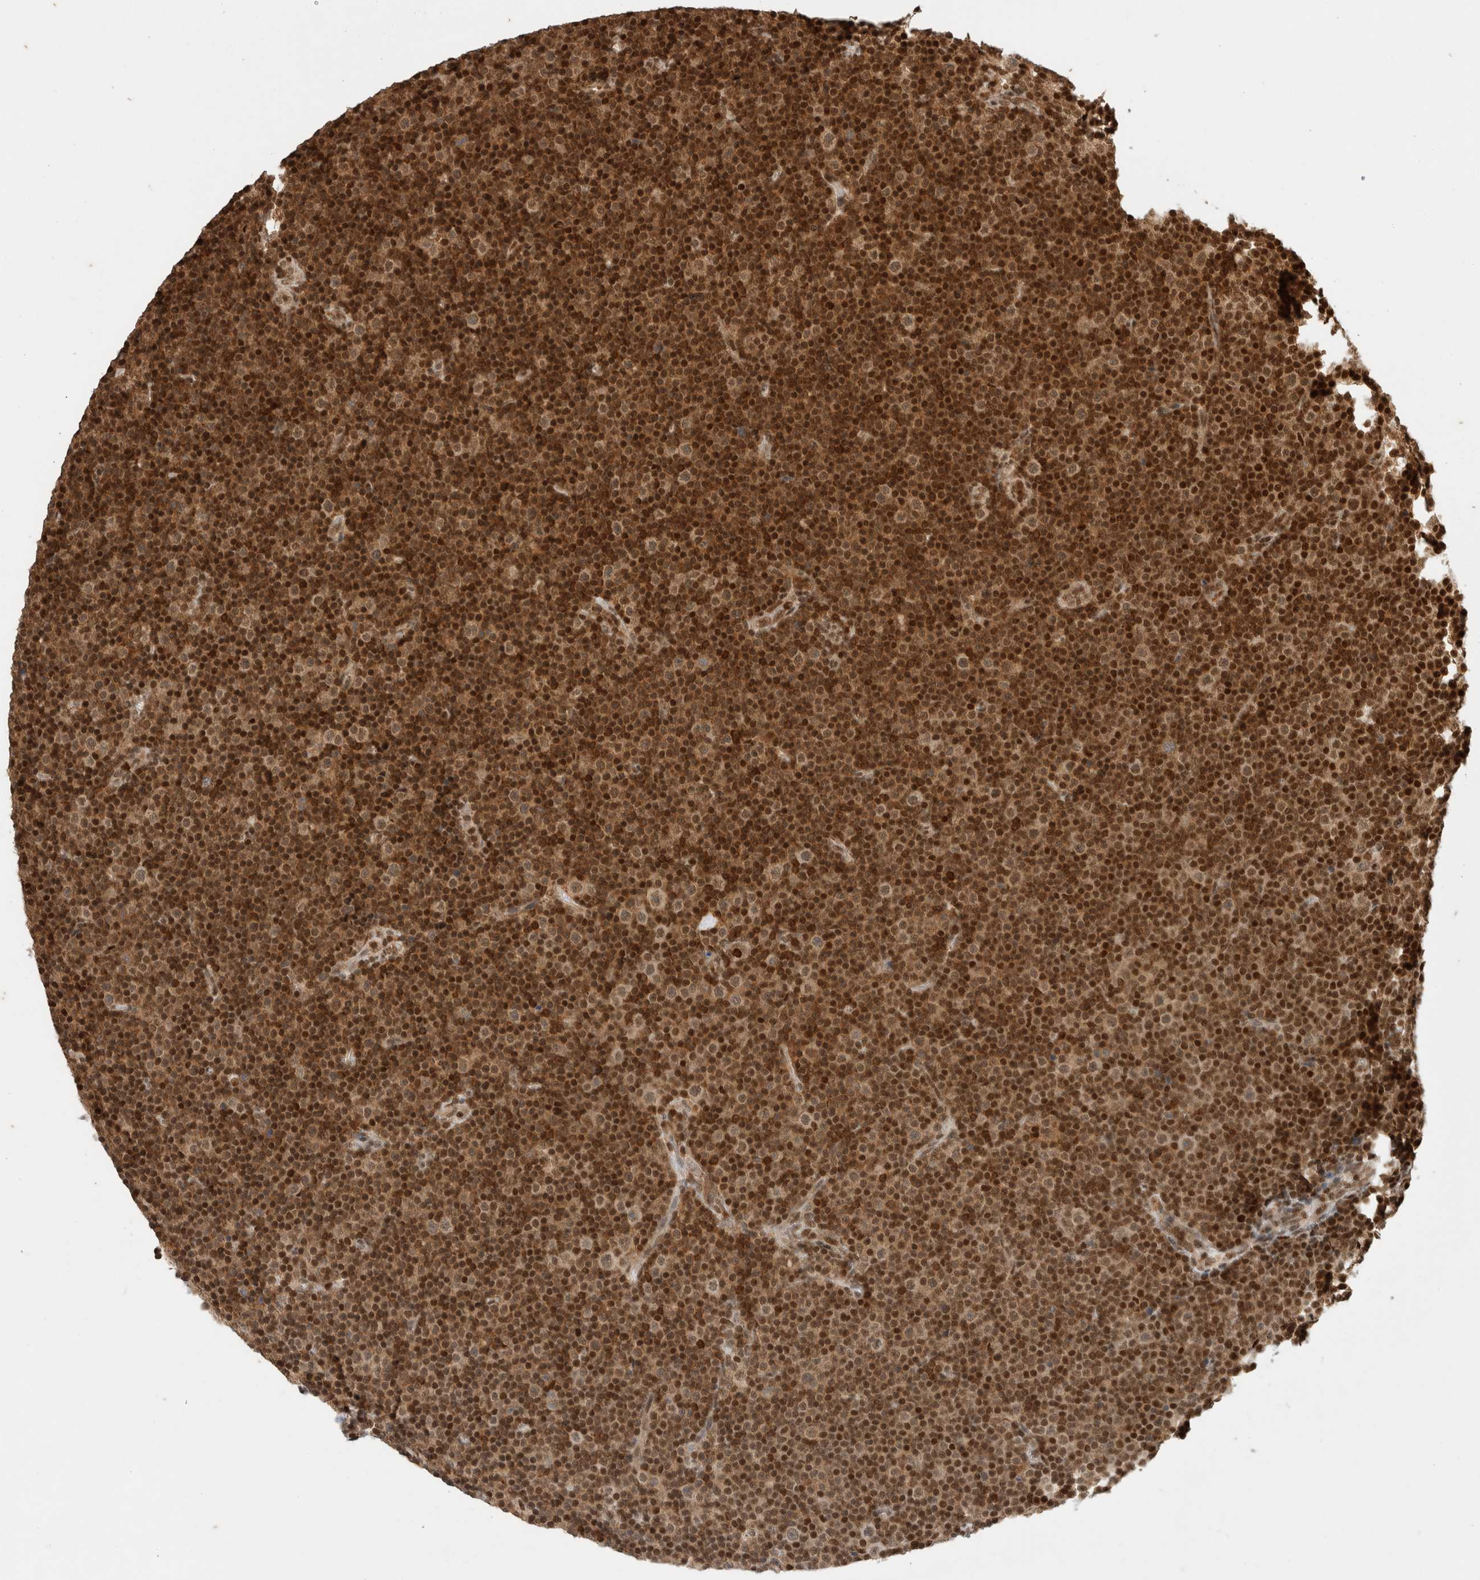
{"staining": {"intensity": "weak", "quantity": ">75%", "location": "nuclear"}, "tissue": "lymphoma", "cell_type": "Tumor cells", "image_type": "cancer", "snomed": [{"axis": "morphology", "description": "Malignant lymphoma, non-Hodgkin's type, Low grade"}, {"axis": "topography", "description": "Lymph node"}], "caption": "Protein analysis of lymphoma tissue reveals weak nuclear expression in approximately >75% of tumor cells.", "gene": "SNRNP40", "patient": {"sex": "female", "age": 67}}